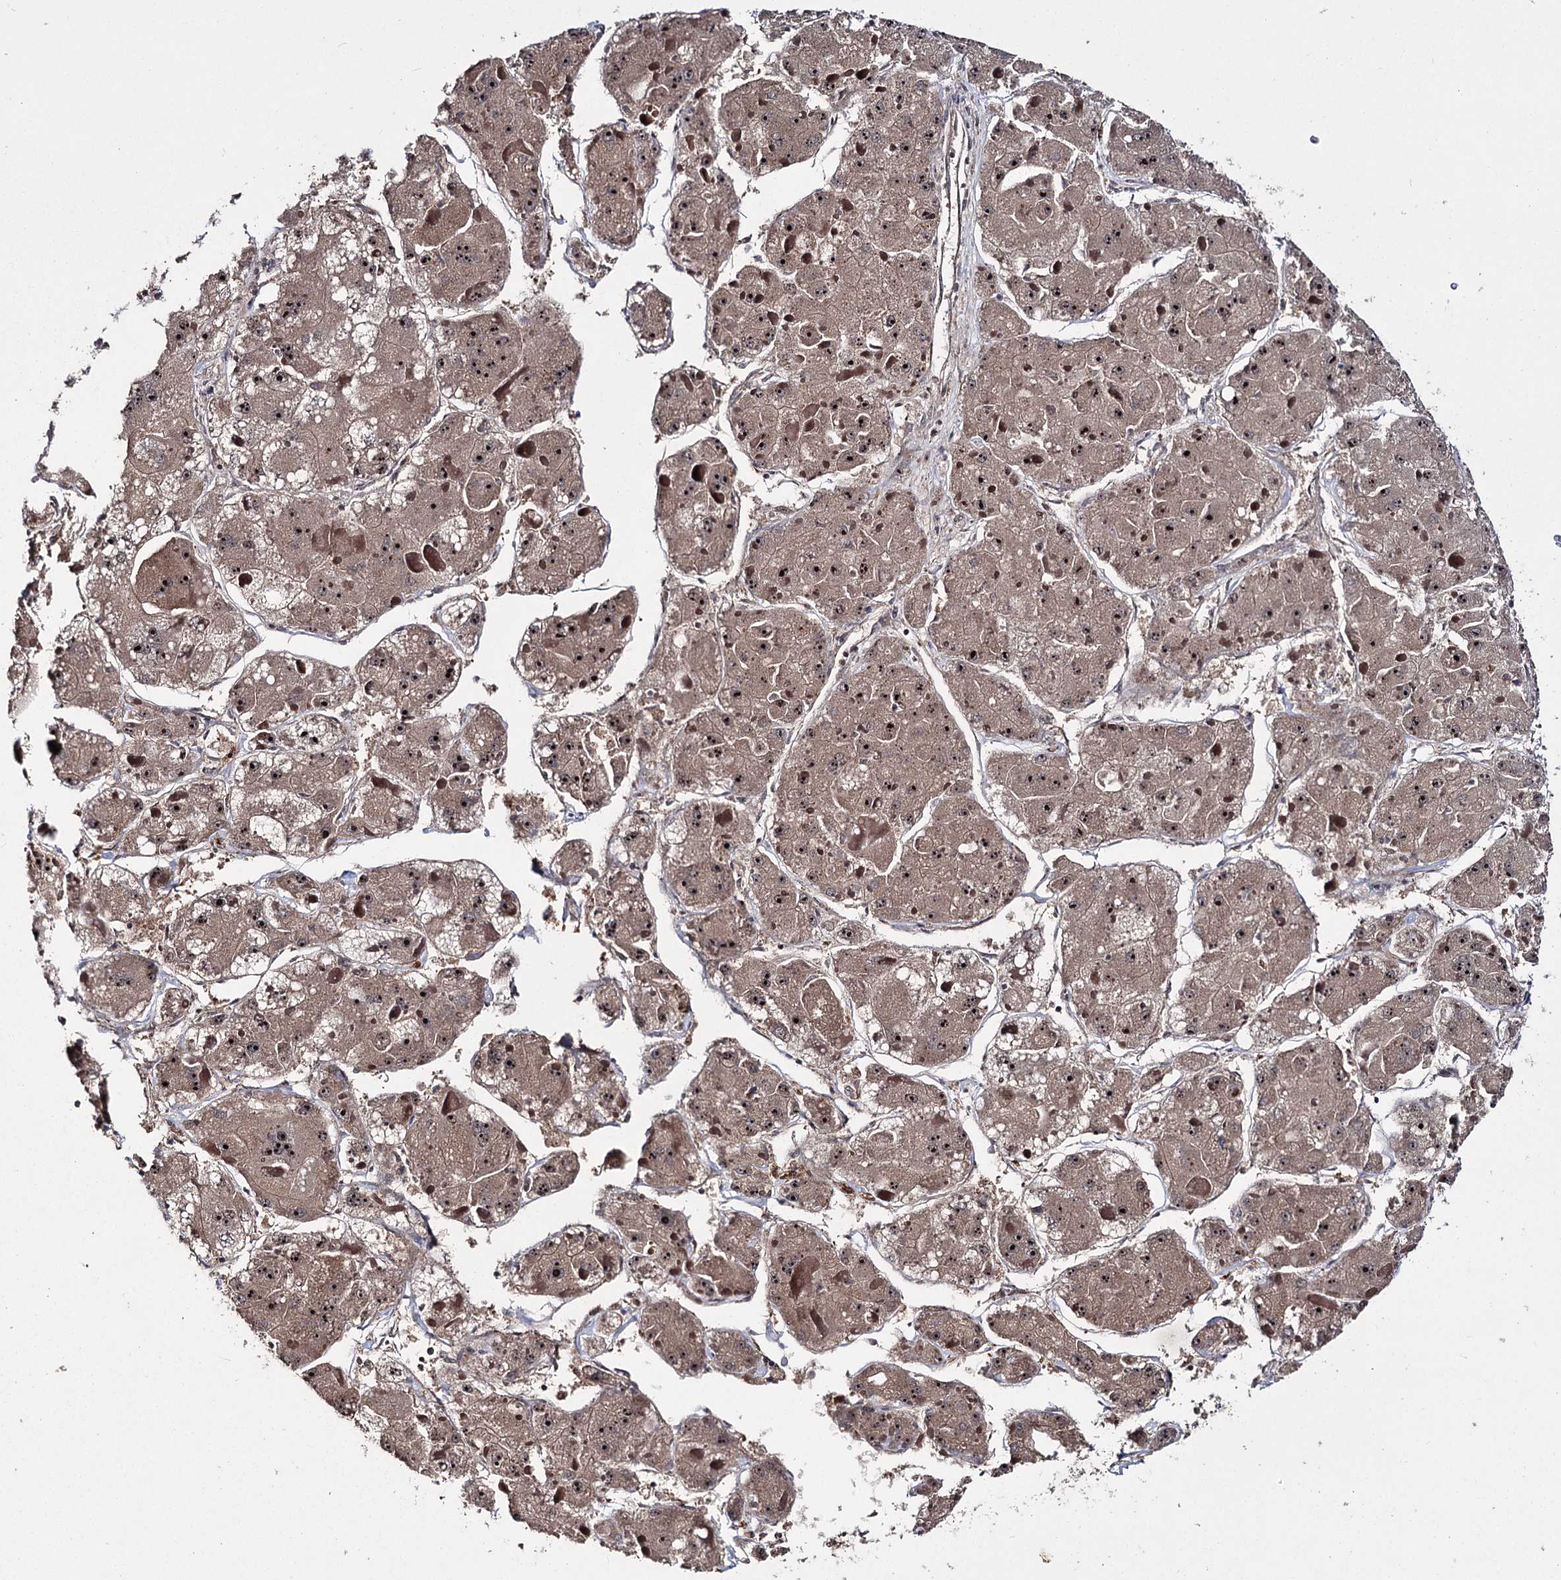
{"staining": {"intensity": "strong", "quantity": ">75%", "location": "nuclear"}, "tissue": "liver cancer", "cell_type": "Tumor cells", "image_type": "cancer", "snomed": [{"axis": "morphology", "description": "Carcinoma, Hepatocellular, NOS"}, {"axis": "topography", "description": "Liver"}], "caption": "Tumor cells show high levels of strong nuclear expression in about >75% of cells in liver hepatocellular carcinoma. (DAB (3,3'-diaminobenzidine) IHC, brown staining for protein, blue staining for nuclei).", "gene": "MKNK2", "patient": {"sex": "female", "age": 73}}